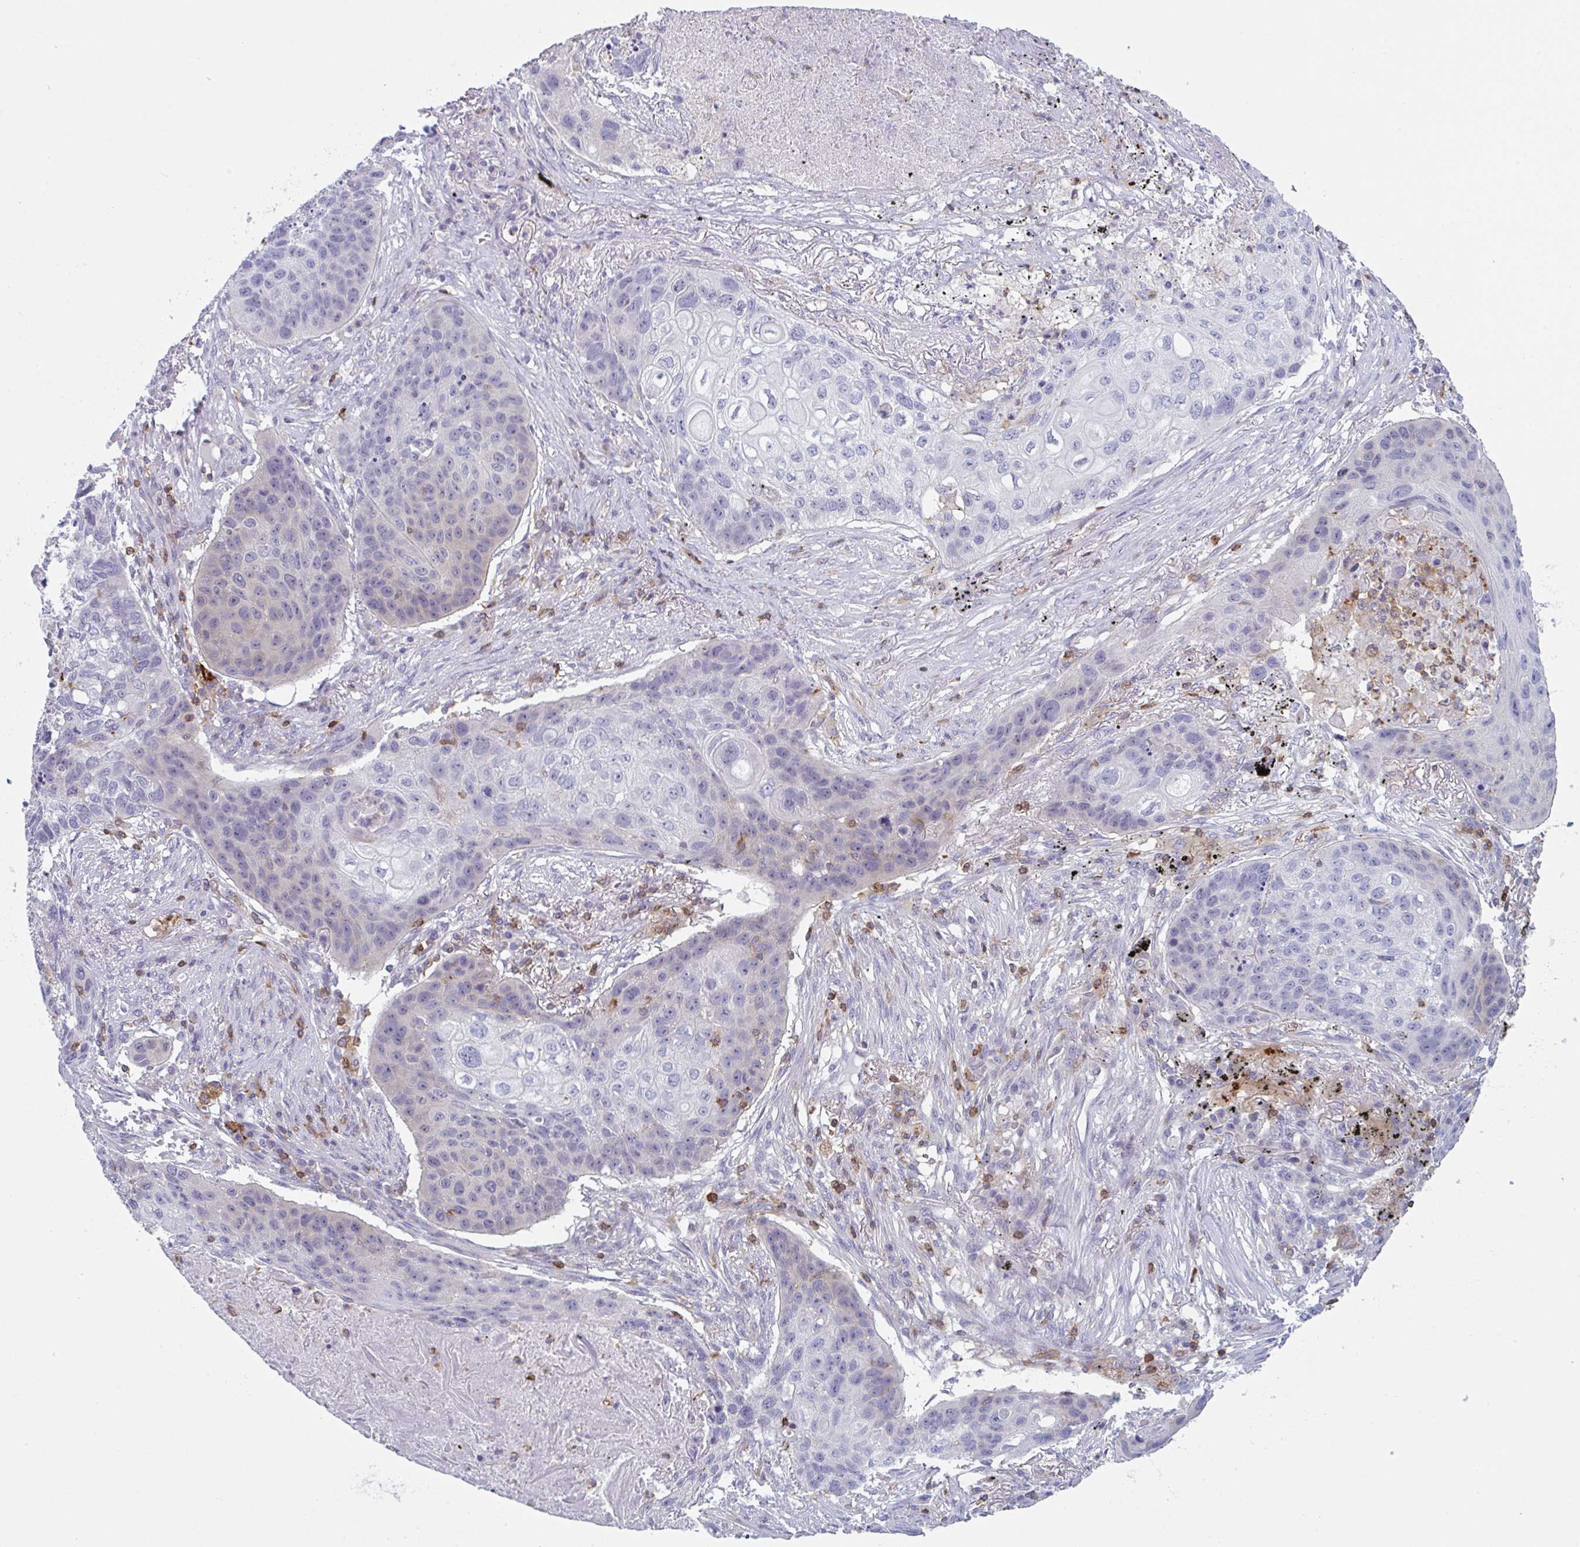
{"staining": {"intensity": "negative", "quantity": "none", "location": "none"}, "tissue": "lung cancer", "cell_type": "Tumor cells", "image_type": "cancer", "snomed": [{"axis": "morphology", "description": "Squamous cell carcinoma, NOS"}, {"axis": "topography", "description": "Lung"}], "caption": "Tumor cells are negative for brown protein staining in lung cancer. (Immunohistochemistry (ihc), brightfield microscopy, high magnification).", "gene": "CD80", "patient": {"sex": "female", "age": 63}}